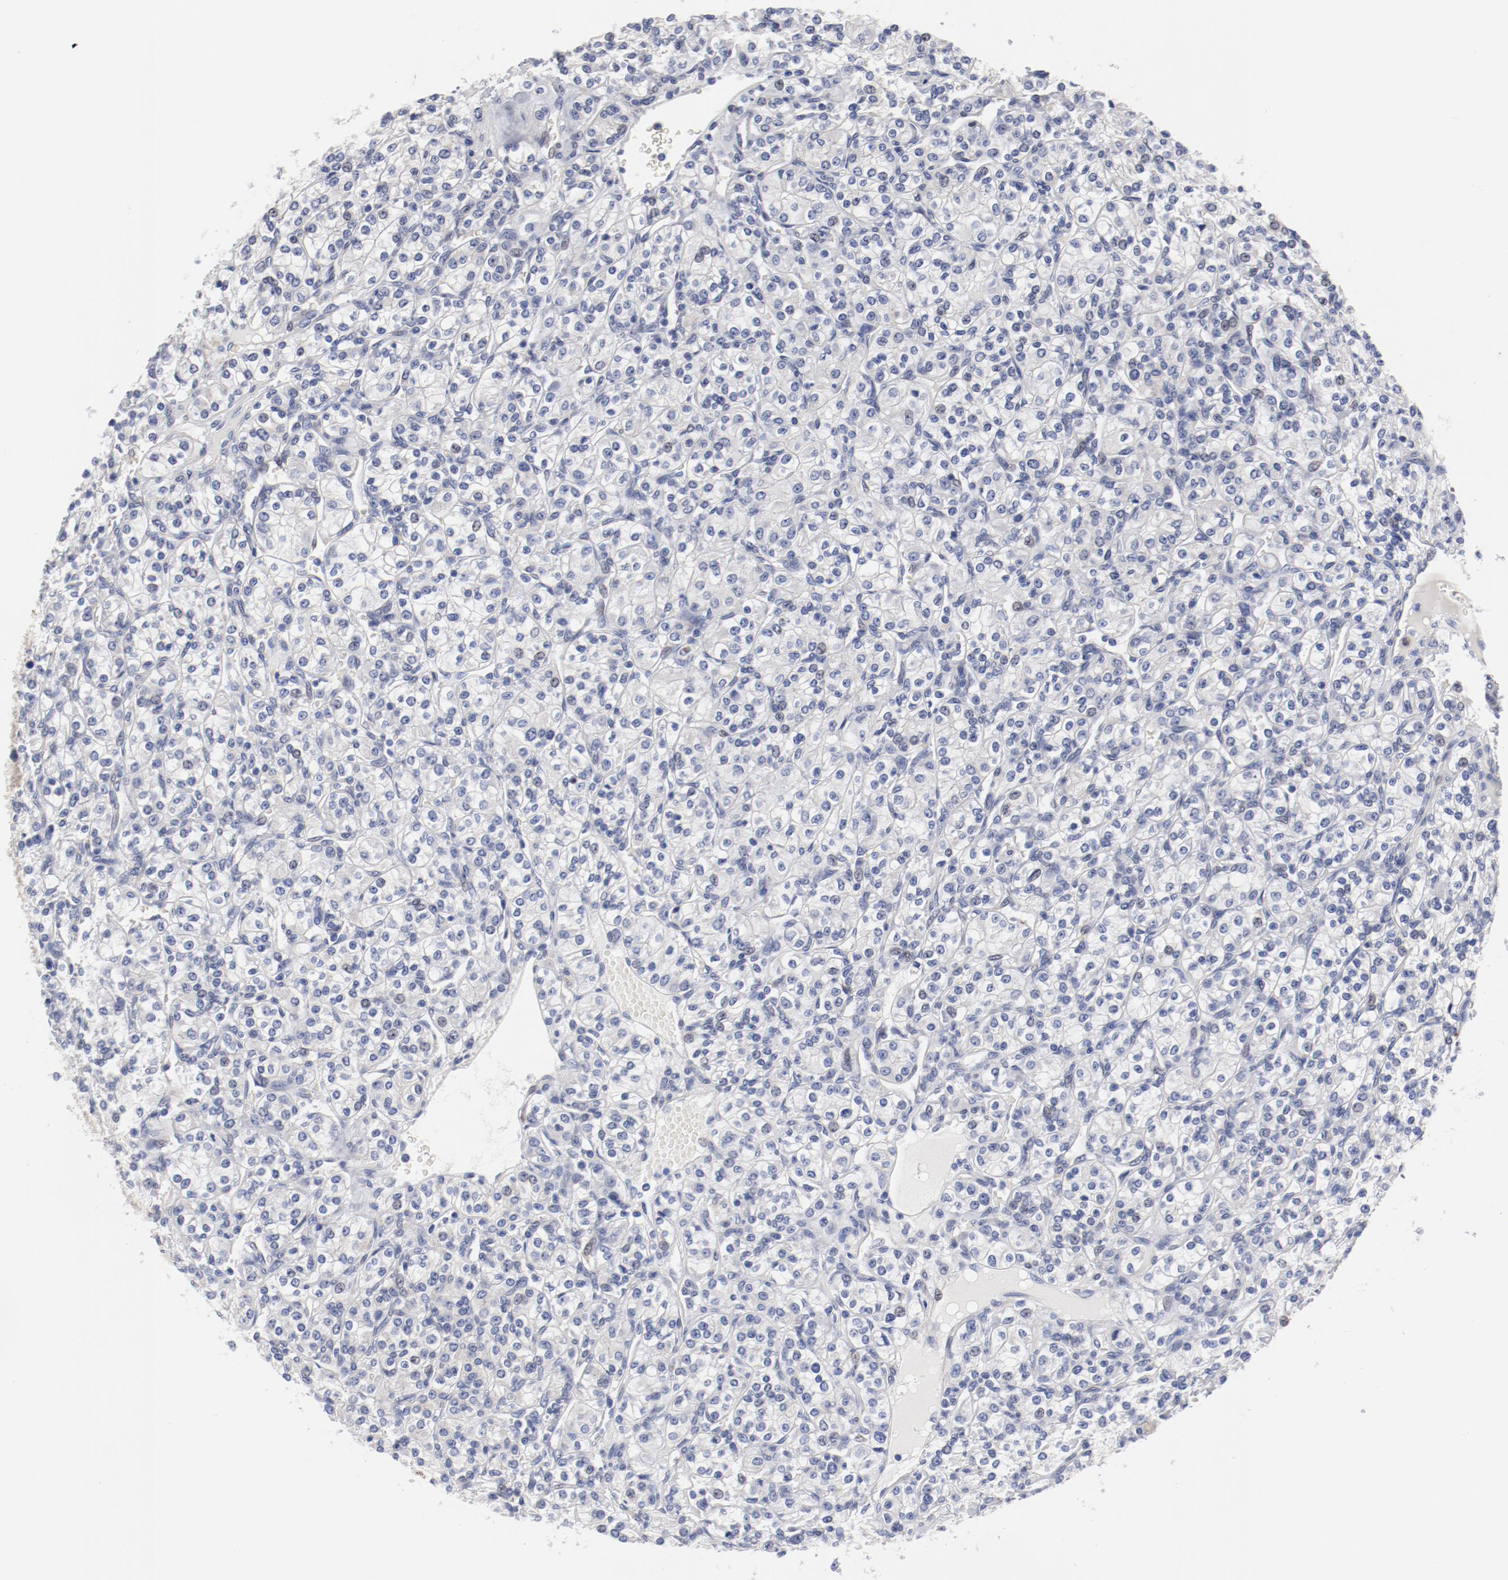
{"staining": {"intensity": "moderate", "quantity": "<25%", "location": "cytoplasmic/membranous"}, "tissue": "renal cancer", "cell_type": "Tumor cells", "image_type": "cancer", "snomed": [{"axis": "morphology", "description": "Adenocarcinoma, NOS"}, {"axis": "topography", "description": "Kidney"}], "caption": "This micrograph exhibits immunohistochemistry staining of renal cancer, with low moderate cytoplasmic/membranous expression in approximately <25% of tumor cells.", "gene": "GPR143", "patient": {"sex": "male", "age": 77}}